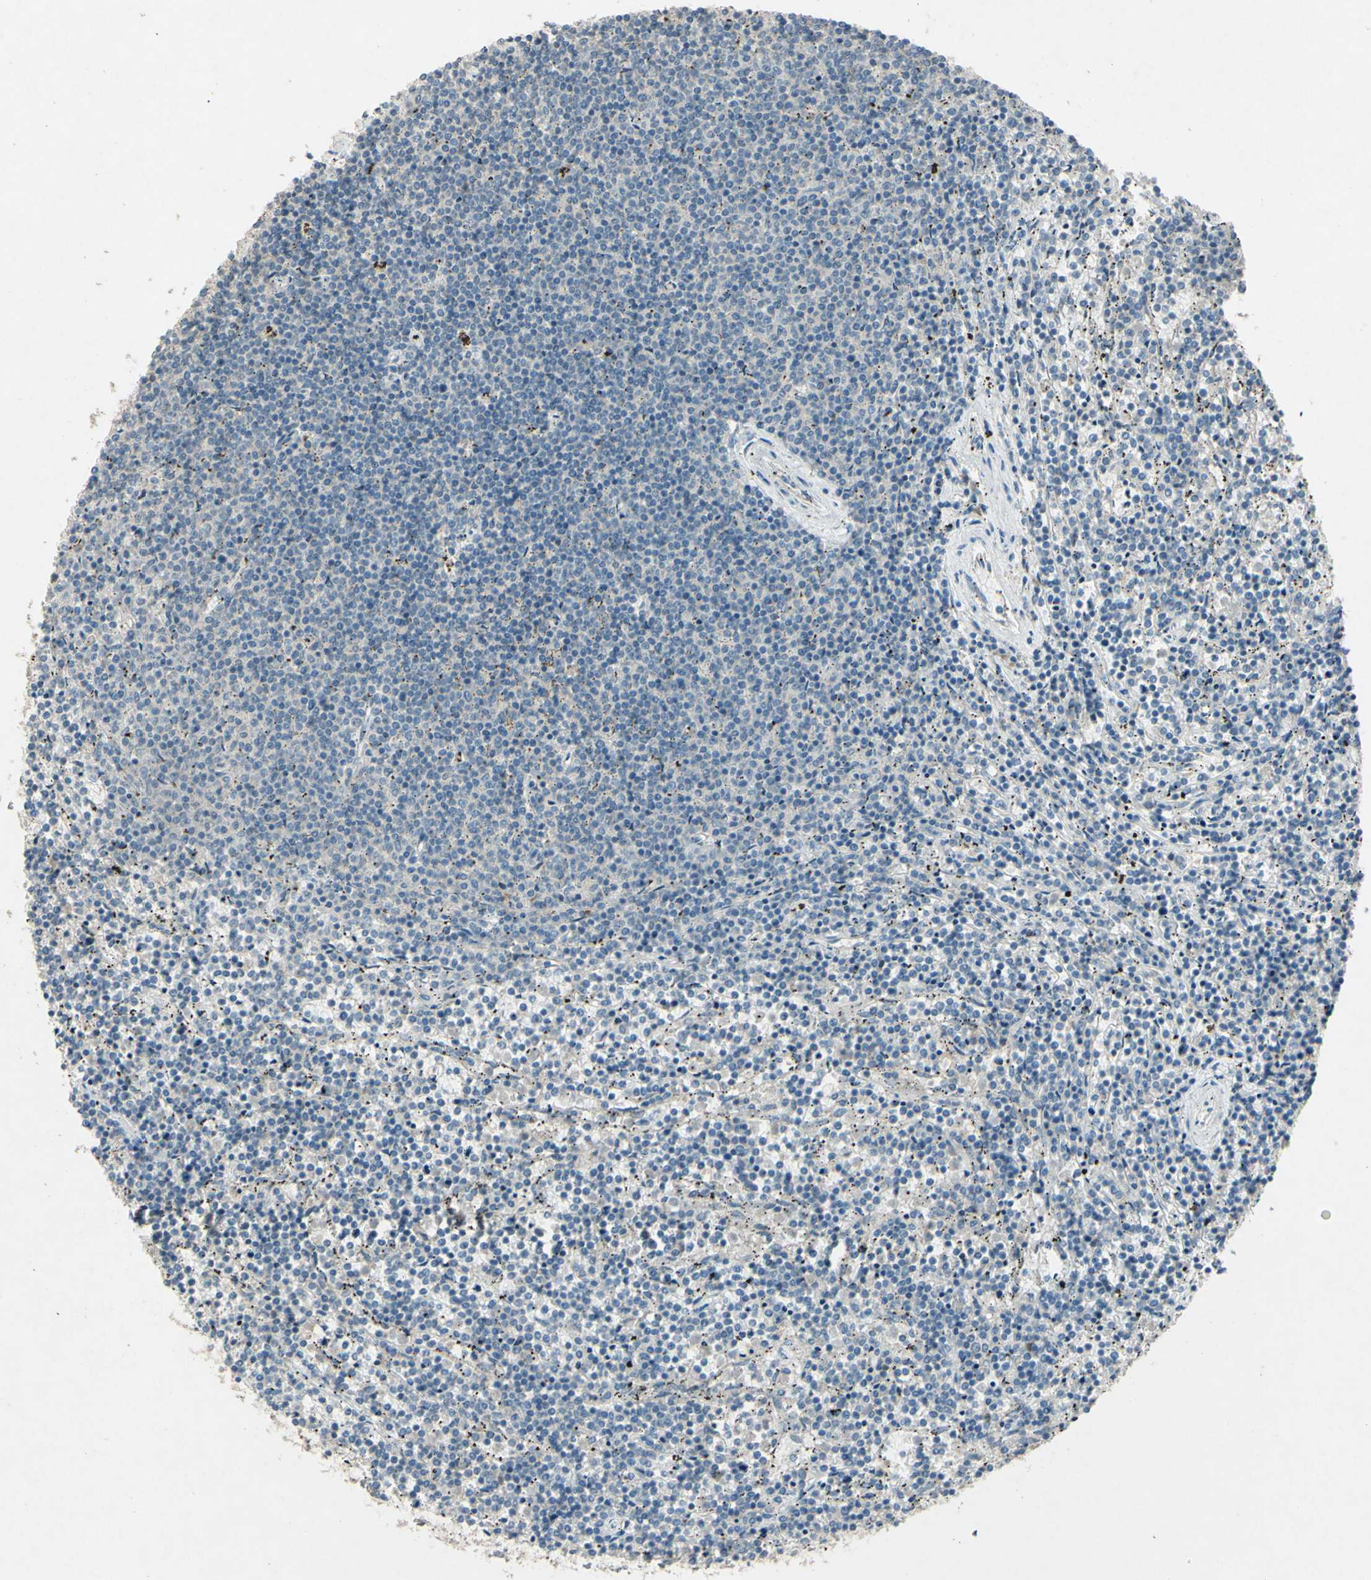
{"staining": {"intensity": "negative", "quantity": "none", "location": "none"}, "tissue": "lymphoma", "cell_type": "Tumor cells", "image_type": "cancer", "snomed": [{"axis": "morphology", "description": "Malignant lymphoma, non-Hodgkin's type, Low grade"}, {"axis": "topography", "description": "Spleen"}], "caption": "An immunohistochemistry (IHC) micrograph of lymphoma is shown. There is no staining in tumor cells of lymphoma.", "gene": "TIMM21", "patient": {"sex": "female", "age": 50}}